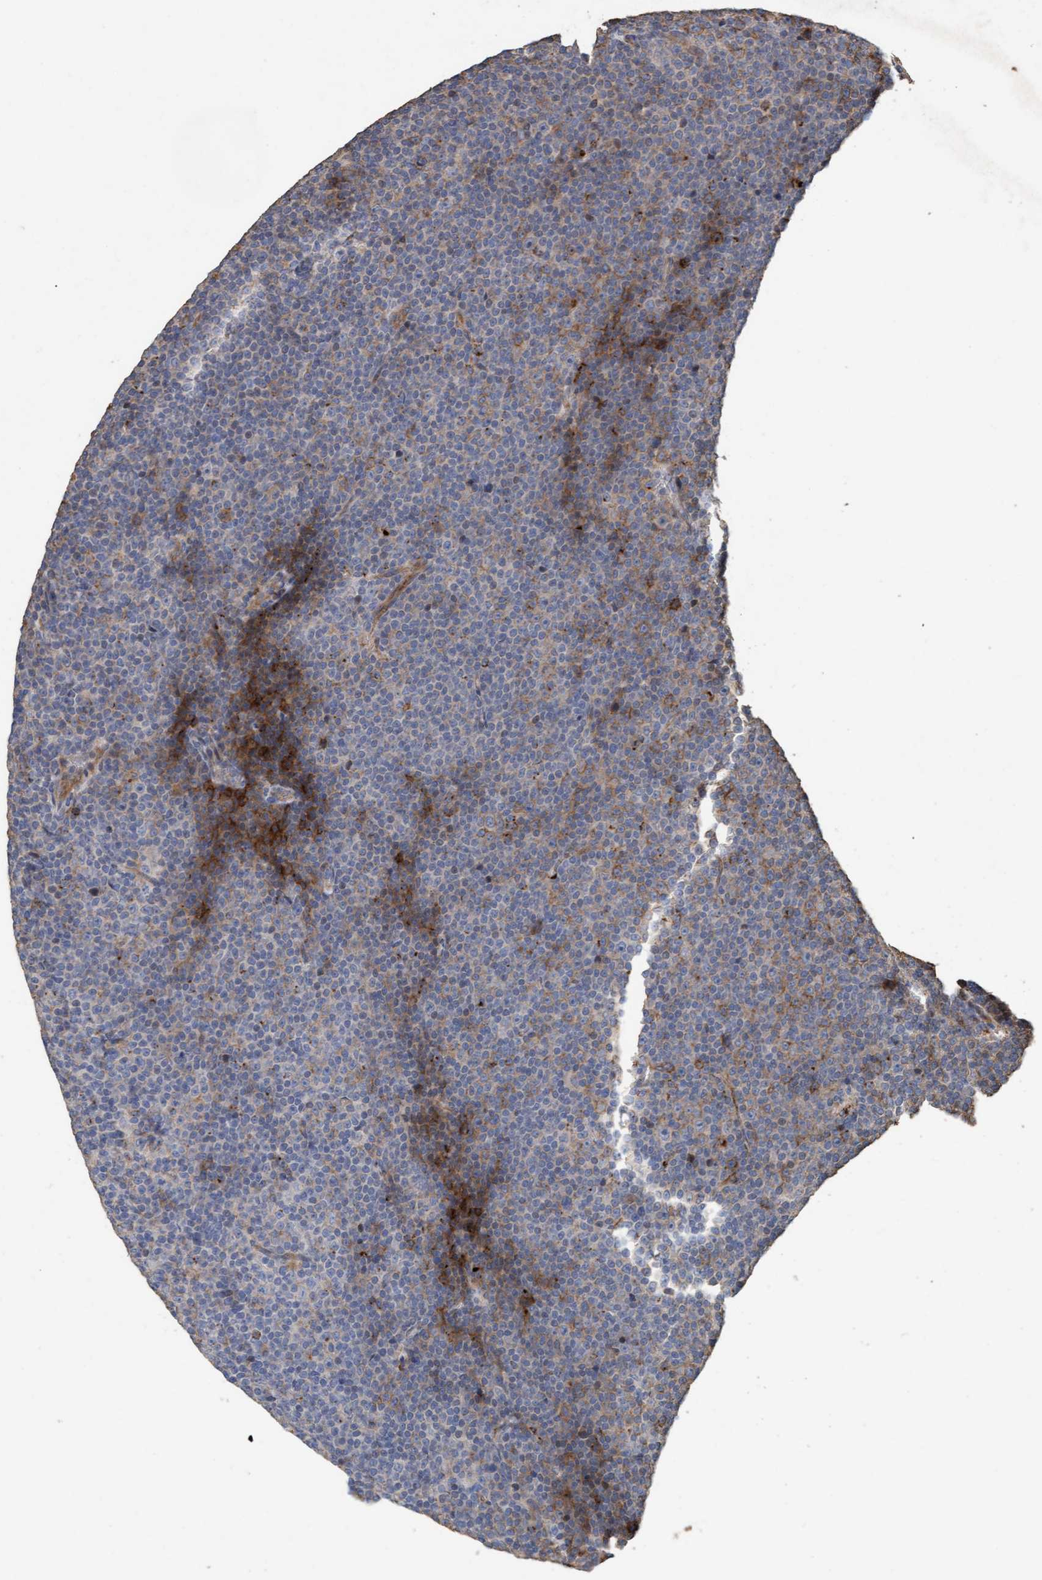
{"staining": {"intensity": "weak", "quantity": "<25%", "location": "cytoplasmic/membranous"}, "tissue": "lymphoma", "cell_type": "Tumor cells", "image_type": "cancer", "snomed": [{"axis": "morphology", "description": "Malignant lymphoma, non-Hodgkin's type, Low grade"}, {"axis": "topography", "description": "Lymph node"}], "caption": "Immunohistochemical staining of human low-grade malignant lymphoma, non-Hodgkin's type shows no significant positivity in tumor cells. (IHC, brightfield microscopy, high magnification).", "gene": "LONRF1", "patient": {"sex": "female", "age": 67}}